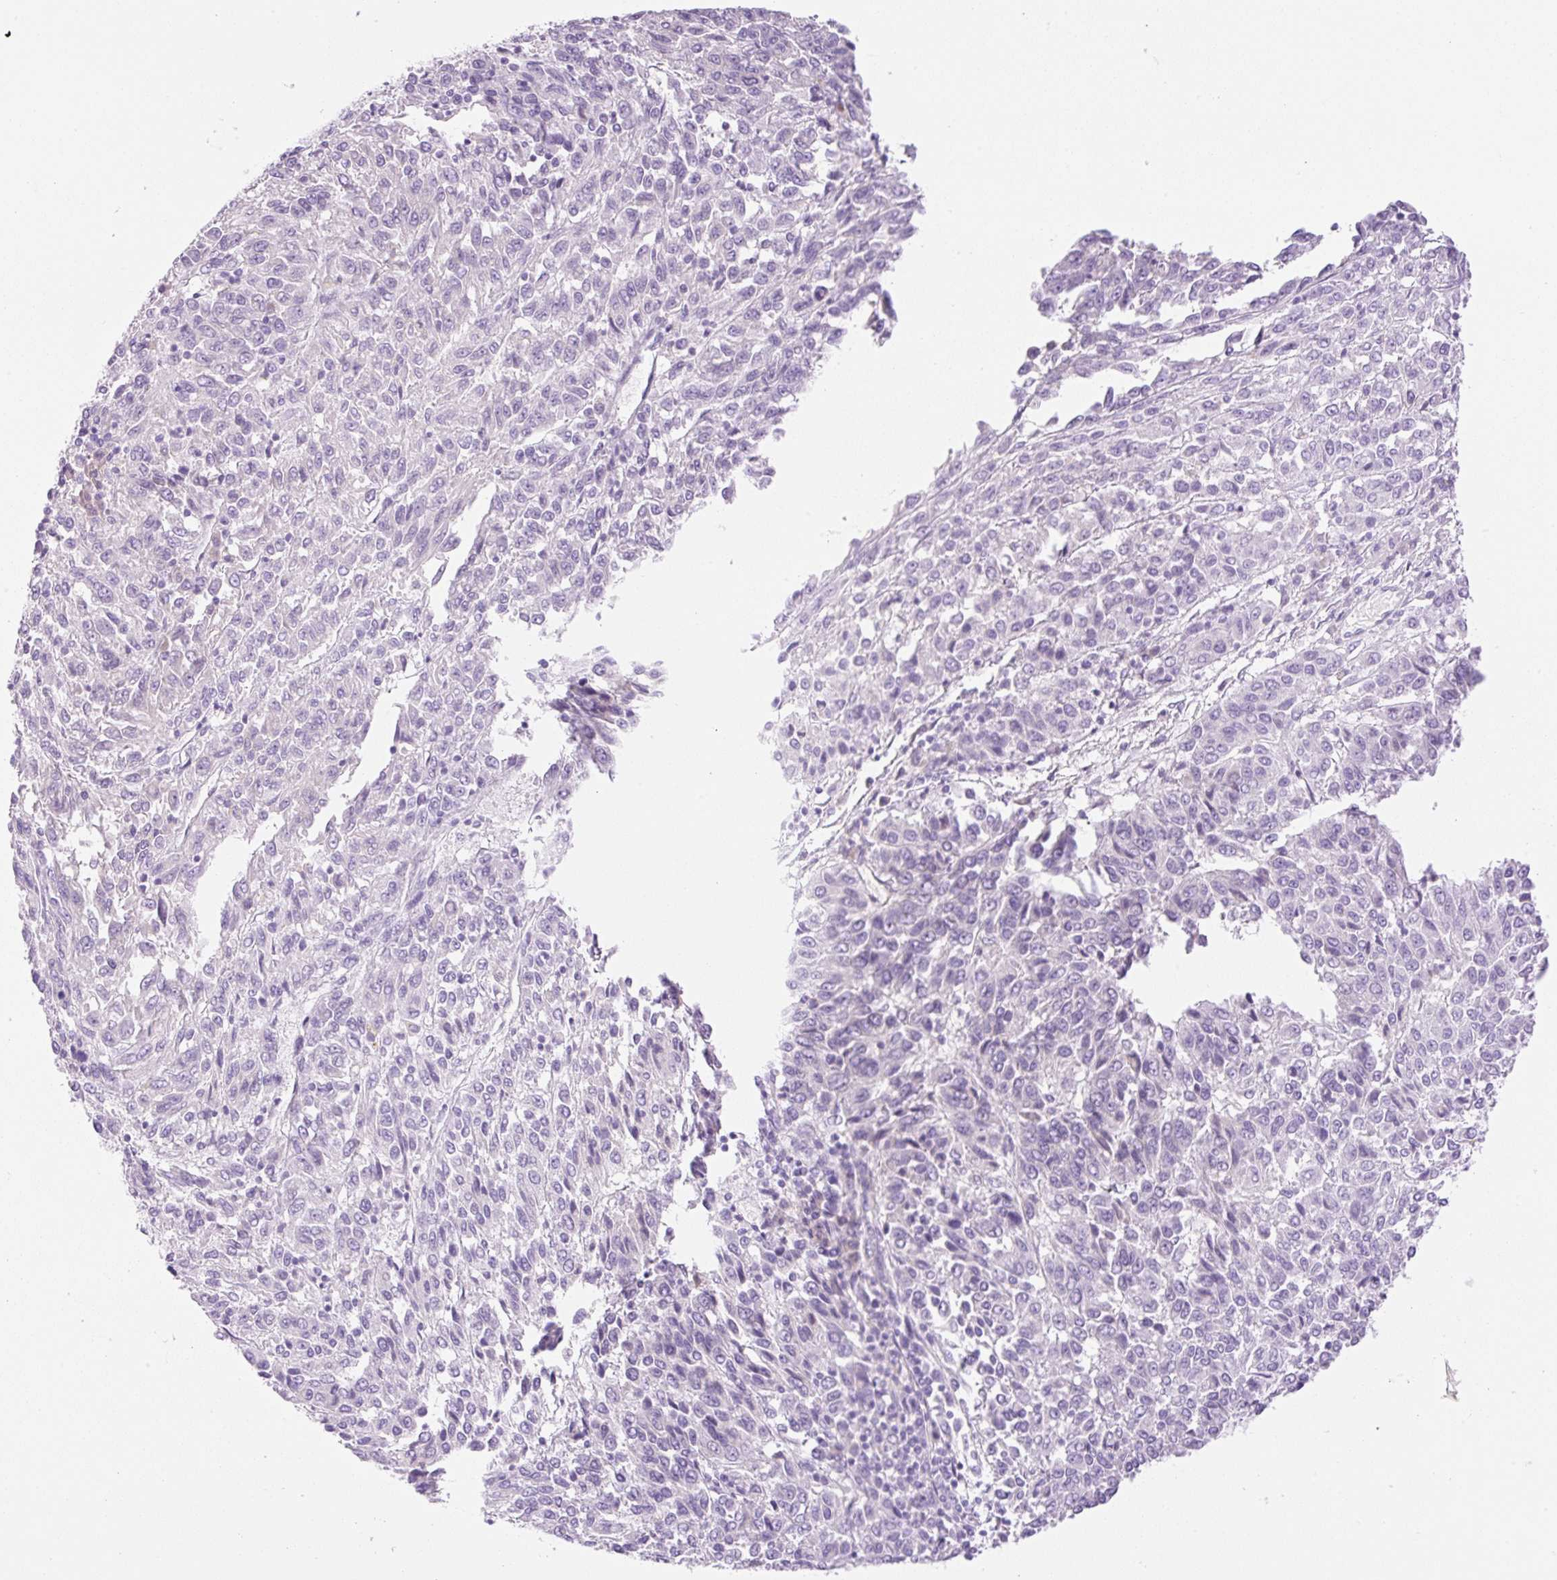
{"staining": {"intensity": "negative", "quantity": "none", "location": "none"}, "tissue": "melanoma", "cell_type": "Tumor cells", "image_type": "cancer", "snomed": [{"axis": "morphology", "description": "Malignant melanoma, Metastatic site"}, {"axis": "topography", "description": "Lung"}], "caption": "High magnification brightfield microscopy of malignant melanoma (metastatic site) stained with DAB (brown) and counterstained with hematoxylin (blue): tumor cells show no significant staining.", "gene": "PALM3", "patient": {"sex": "male", "age": 64}}